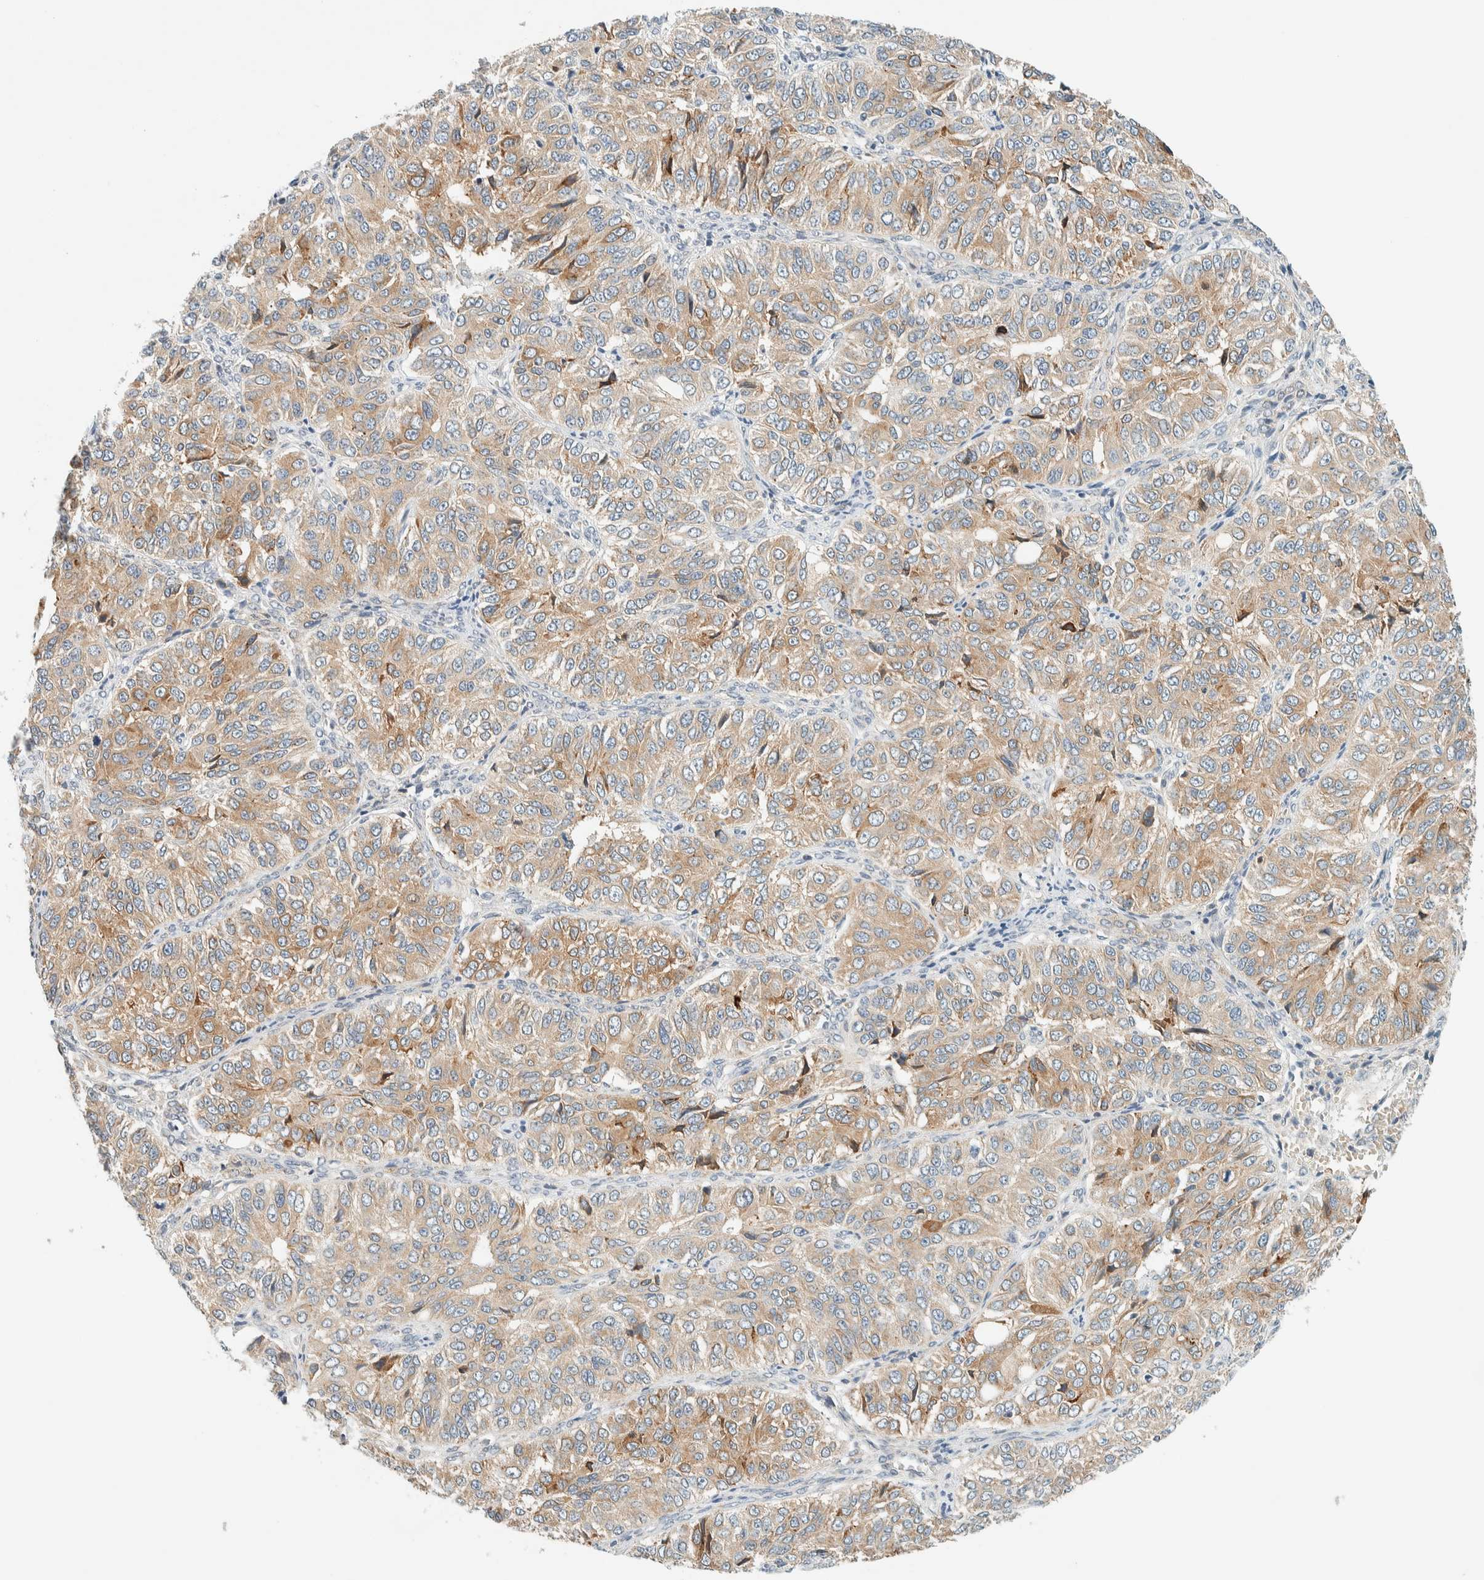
{"staining": {"intensity": "weak", "quantity": ">75%", "location": "cytoplasmic/membranous"}, "tissue": "ovarian cancer", "cell_type": "Tumor cells", "image_type": "cancer", "snomed": [{"axis": "morphology", "description": "Carcinoma, endometroid"}, {"axis": "topography", "description": "Ovary"}], "caption": "Immunohistochemical staining of ovarian cancer displays low levels of weak cytoplasmic/membranous staining in about >75% of tumor cells. (DAB (3,3'-diaminobenzidine) IHC, brown staining for protein, blue staining for nuclei).", "gene": "SUMF2", "patient": {"sex": "female", "age": 51}}